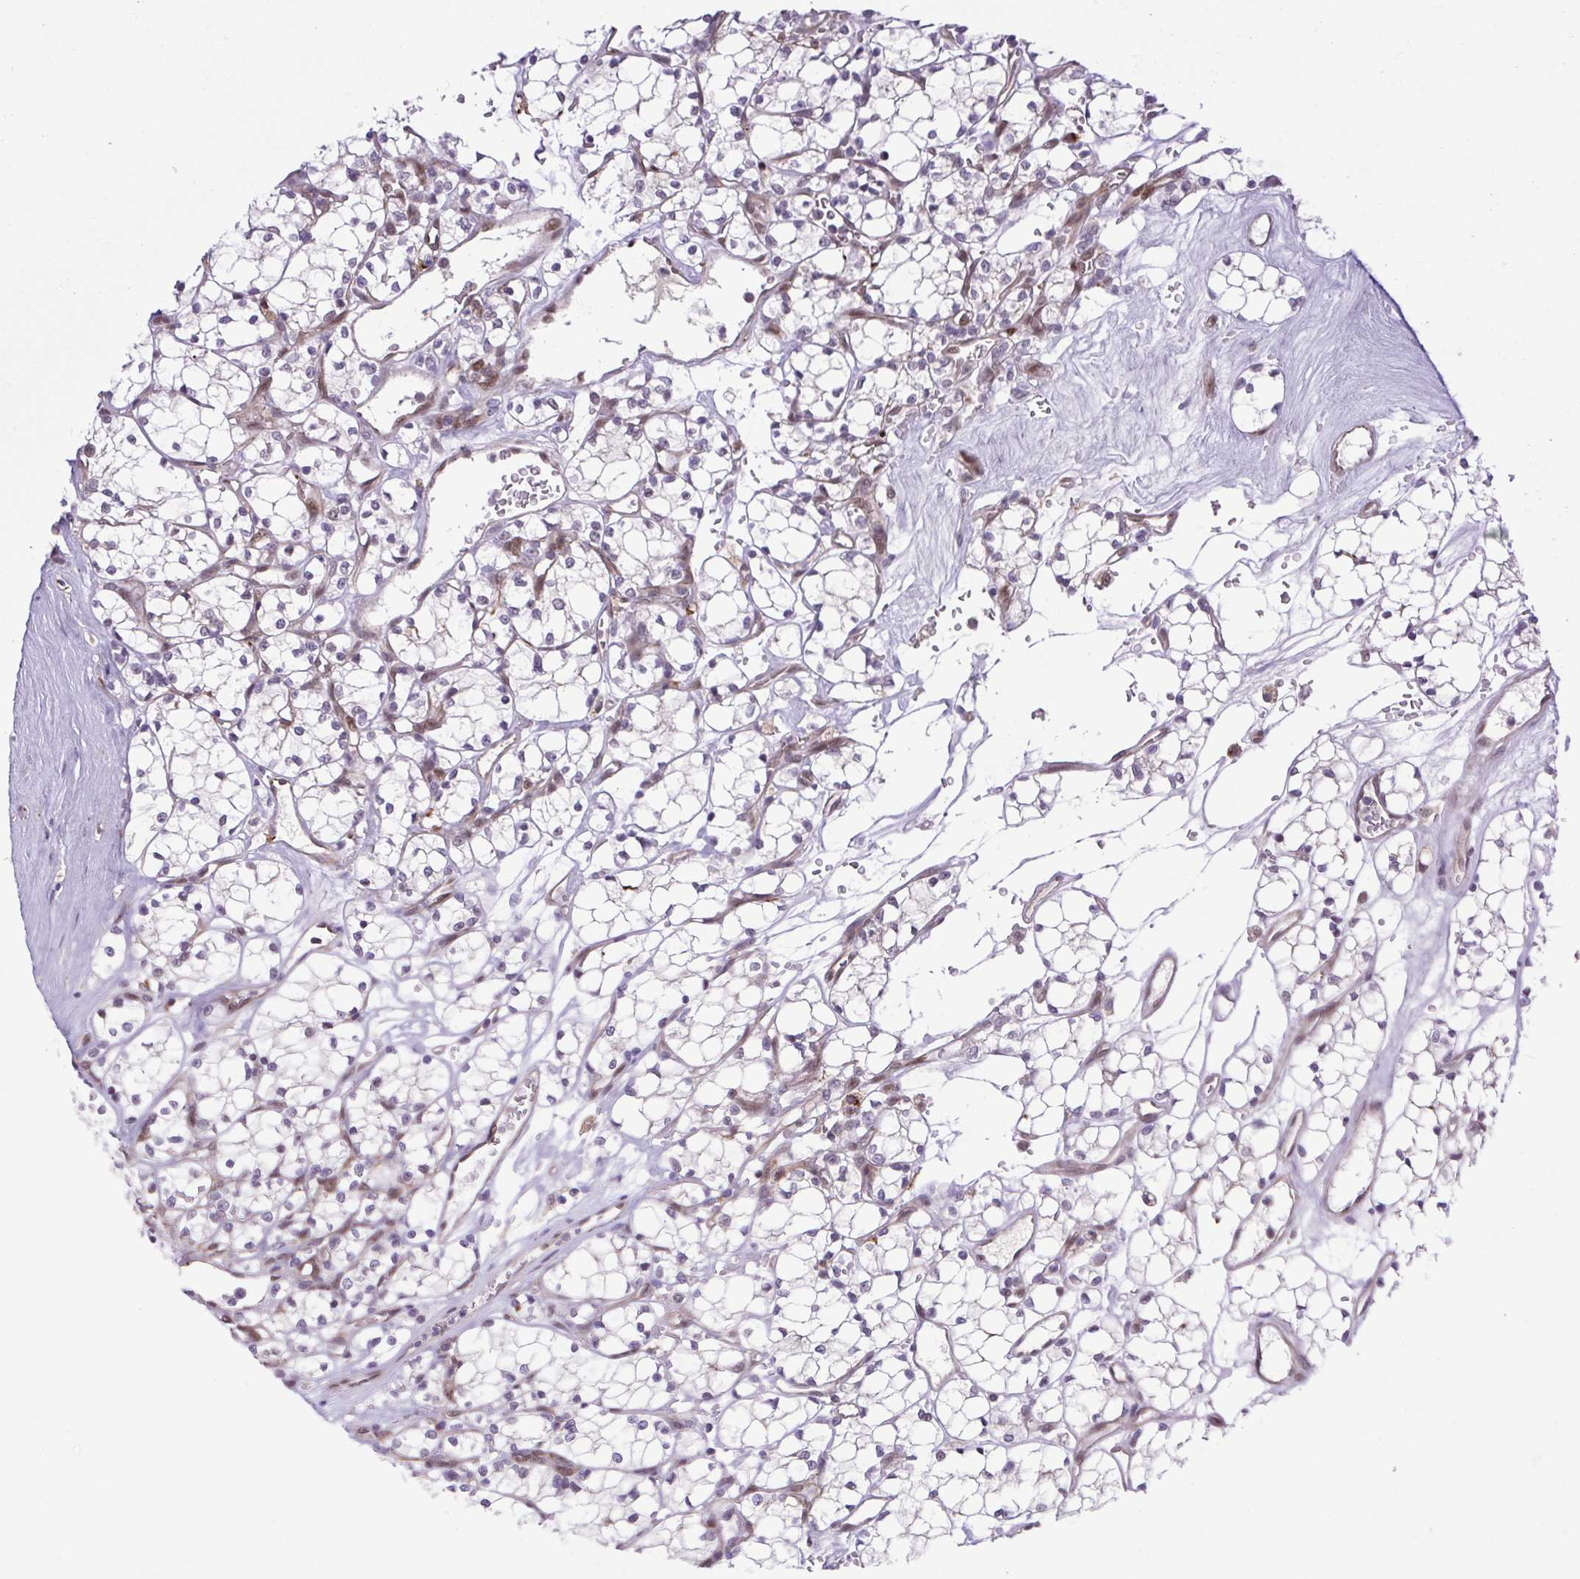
{"staining": {"intensity": "weak", "quantity": "<25%", "location": "nuclear"}, "tissue": "renal cancer", "cell_type": "Tumor cells", "image_type": "cancer", "snomed": [{"axis": "morphology", "description": "Adenocarcinoma, NOS"}, {"axis": "topography", "description": "Kidney"}], "caption": "The micrograph exhibits no staining of tumor cells in renal cancer. (DAB IHC, high magnification).", "gene": "ERG", "patient": {"sex": "female", "age": 69}}